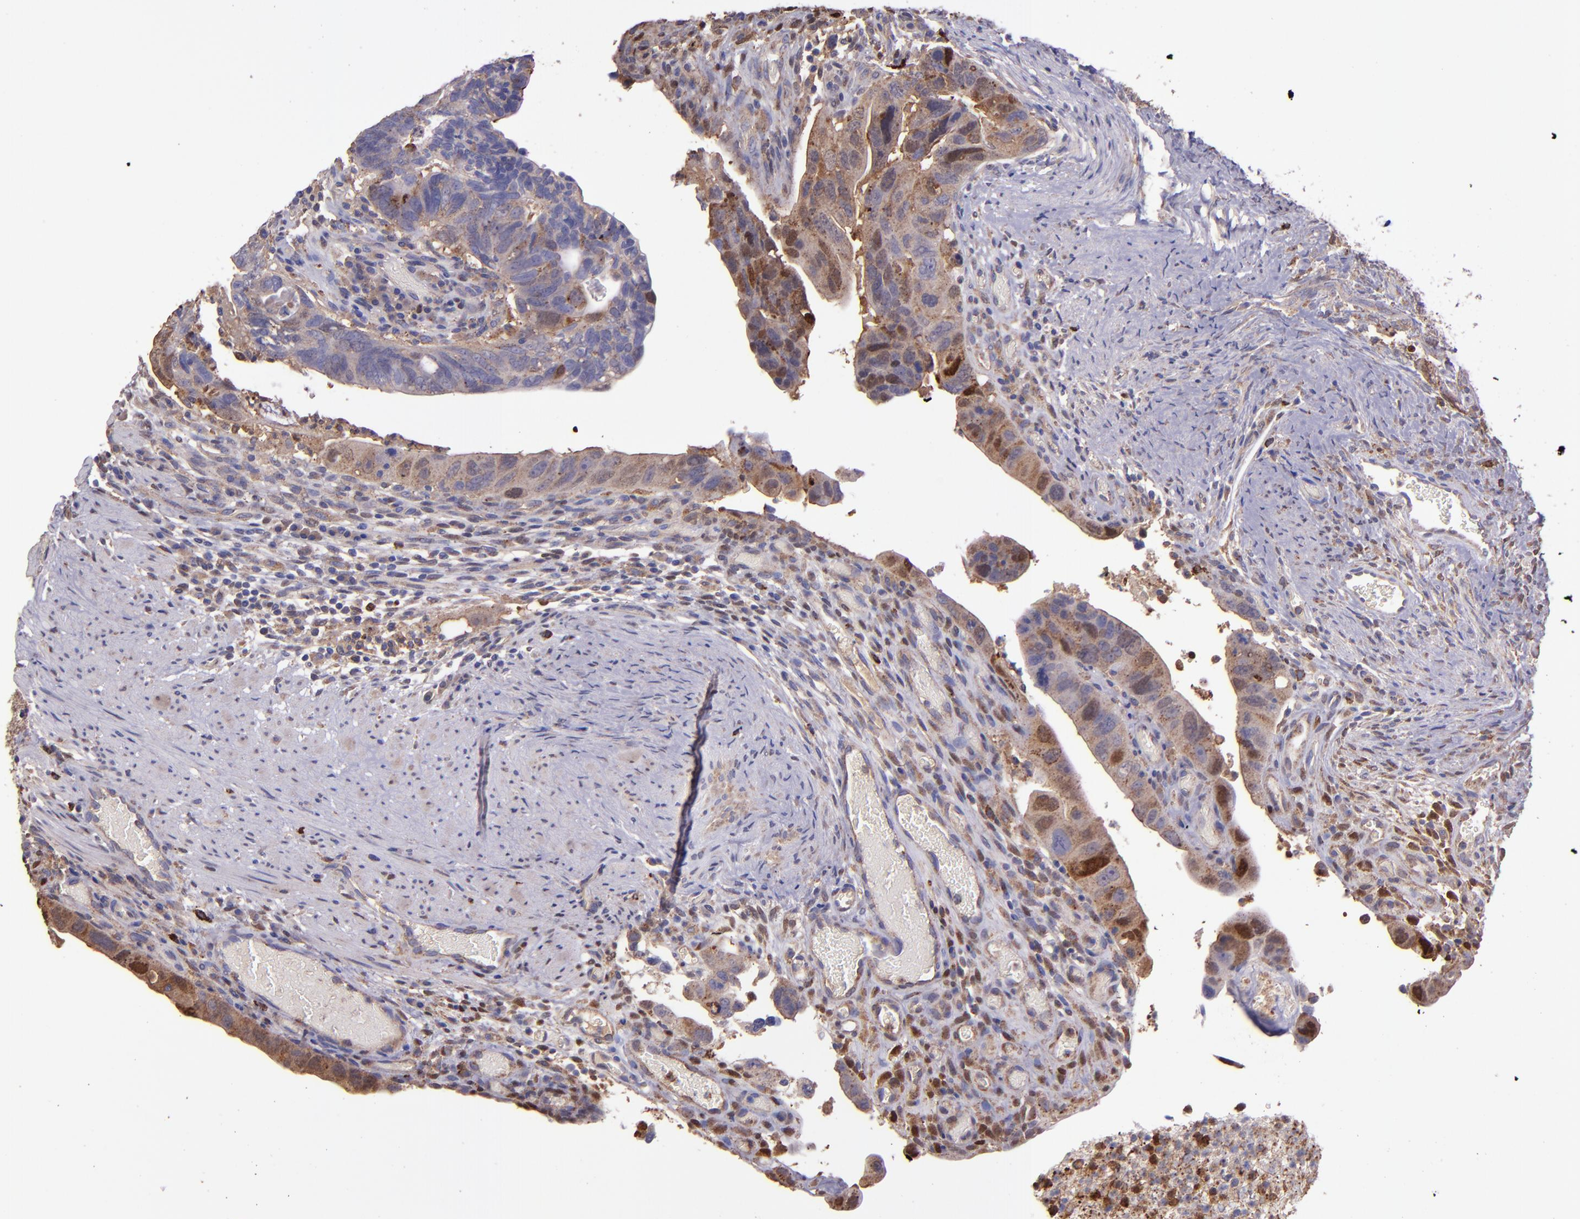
{"staining": {"intensity": "weak", "quantity": ">75%", "location": "cytoplasmic/membranous,nuclear"}, "tissue": "colorectal cancer", "cell_type": "Tumor cells", "image_type": "cancer", "snomed": [{"axis": "morphology", "description": "Adenocarcinoma, NOS"}, {"axis": "topography", "description": "Rectum"}], "caption": "Tumor cells demonstrate low levels of weak cytoplasmic/membranous and nuclear expression in about >75% of cells in adenocarcinoma (colorectal).", "gene": "WASHC1", "patient": {"sex": "male", "age": 53}}